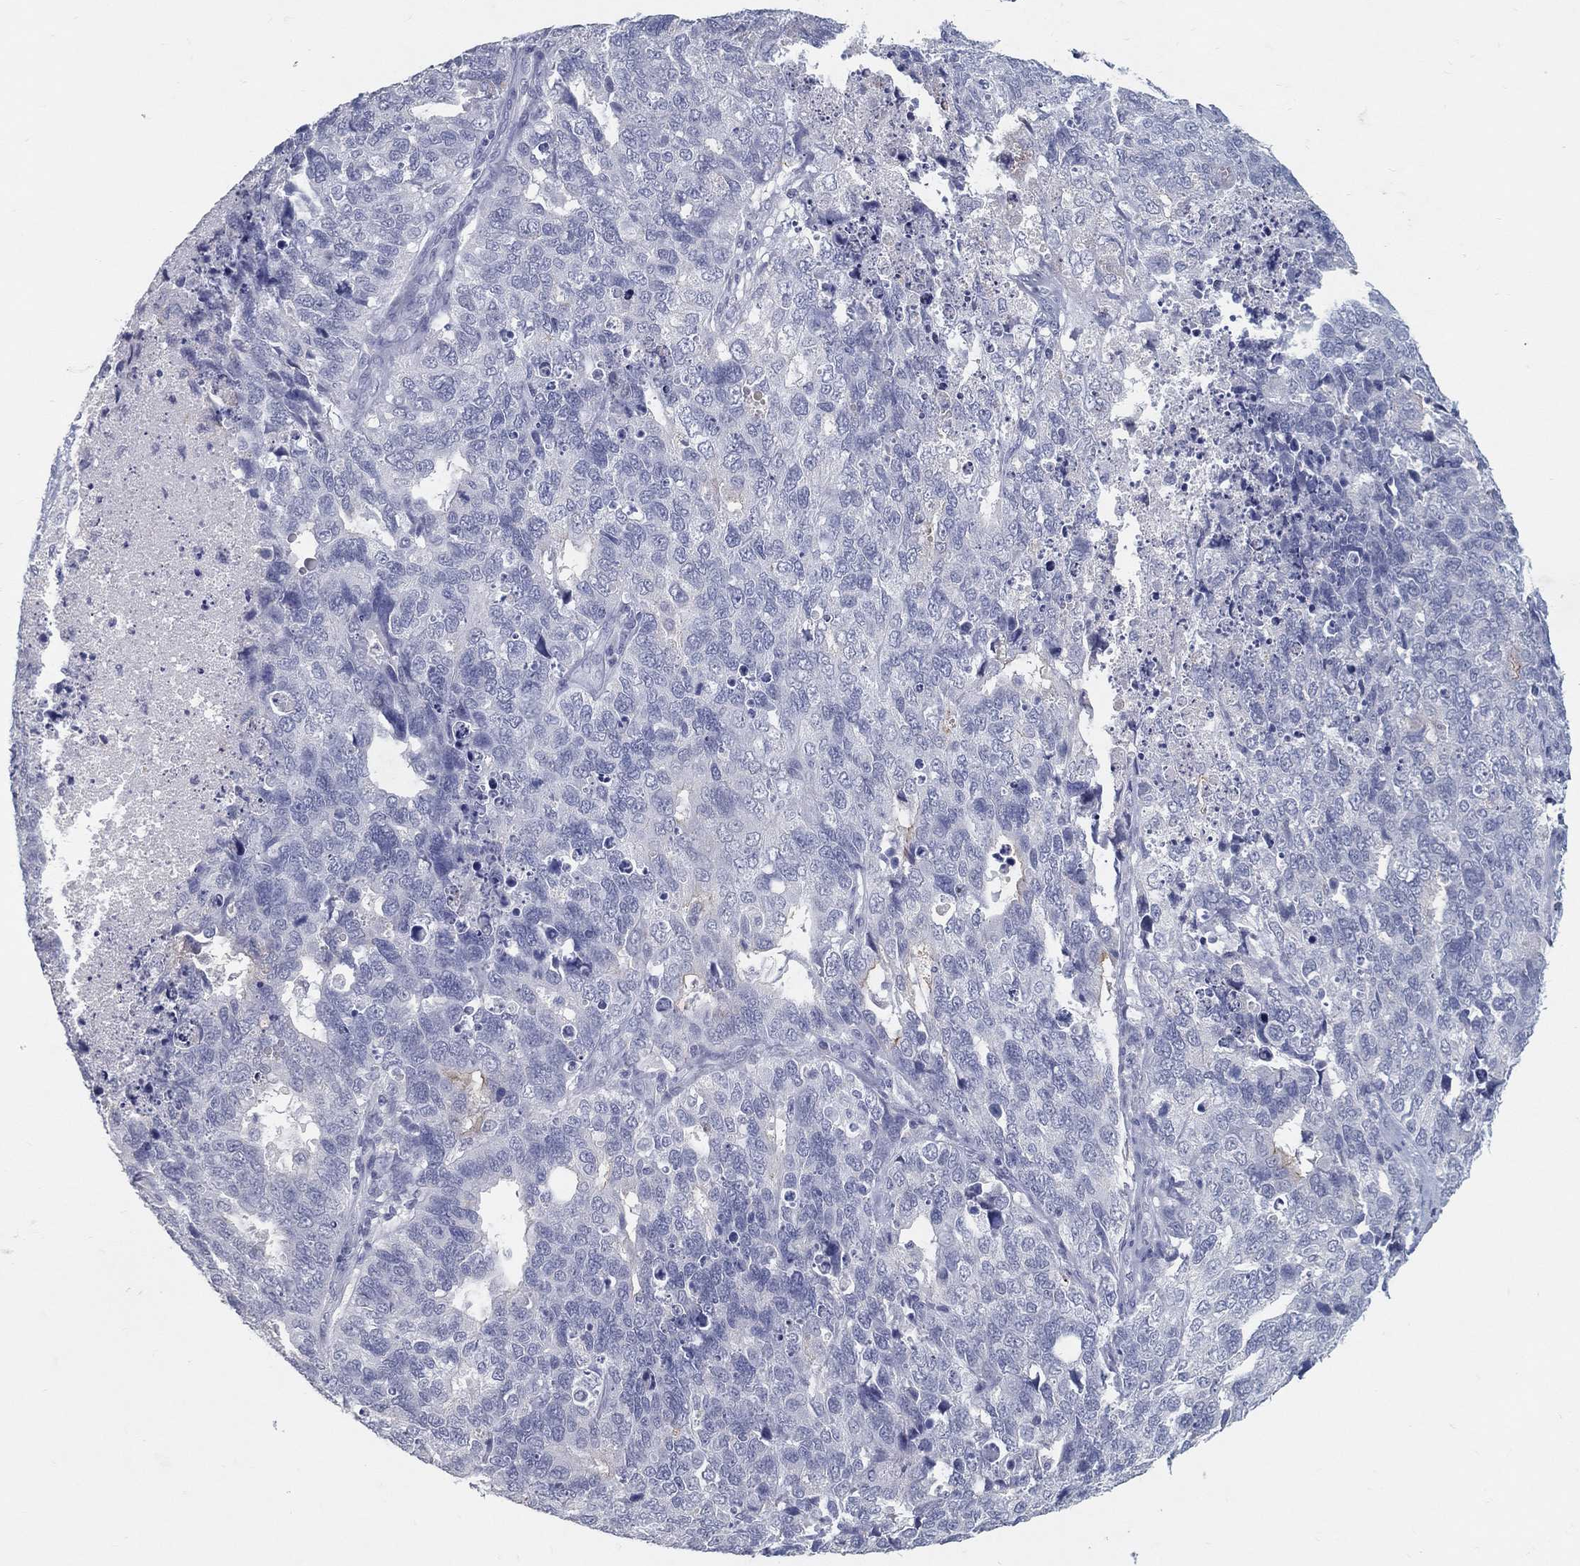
{"staining": {"intensity": "negative", "quantity": "none", "location": "none"}, "tissue": "cervical cancer", "cell_type": "Tumor cells", "image_type": "cancer", "snomed": [{"axis": "morphology", "description": "Squamous cell carcinoma, NOS"}, {"axis": "topography", "description": "Cervix"}], "caption": "Tumor cells are negative for protein expression in human cervical cancer (squamous cell carcinoma).", "gene": "ACE2", "patient": {"sex": "female", "age": 63}}